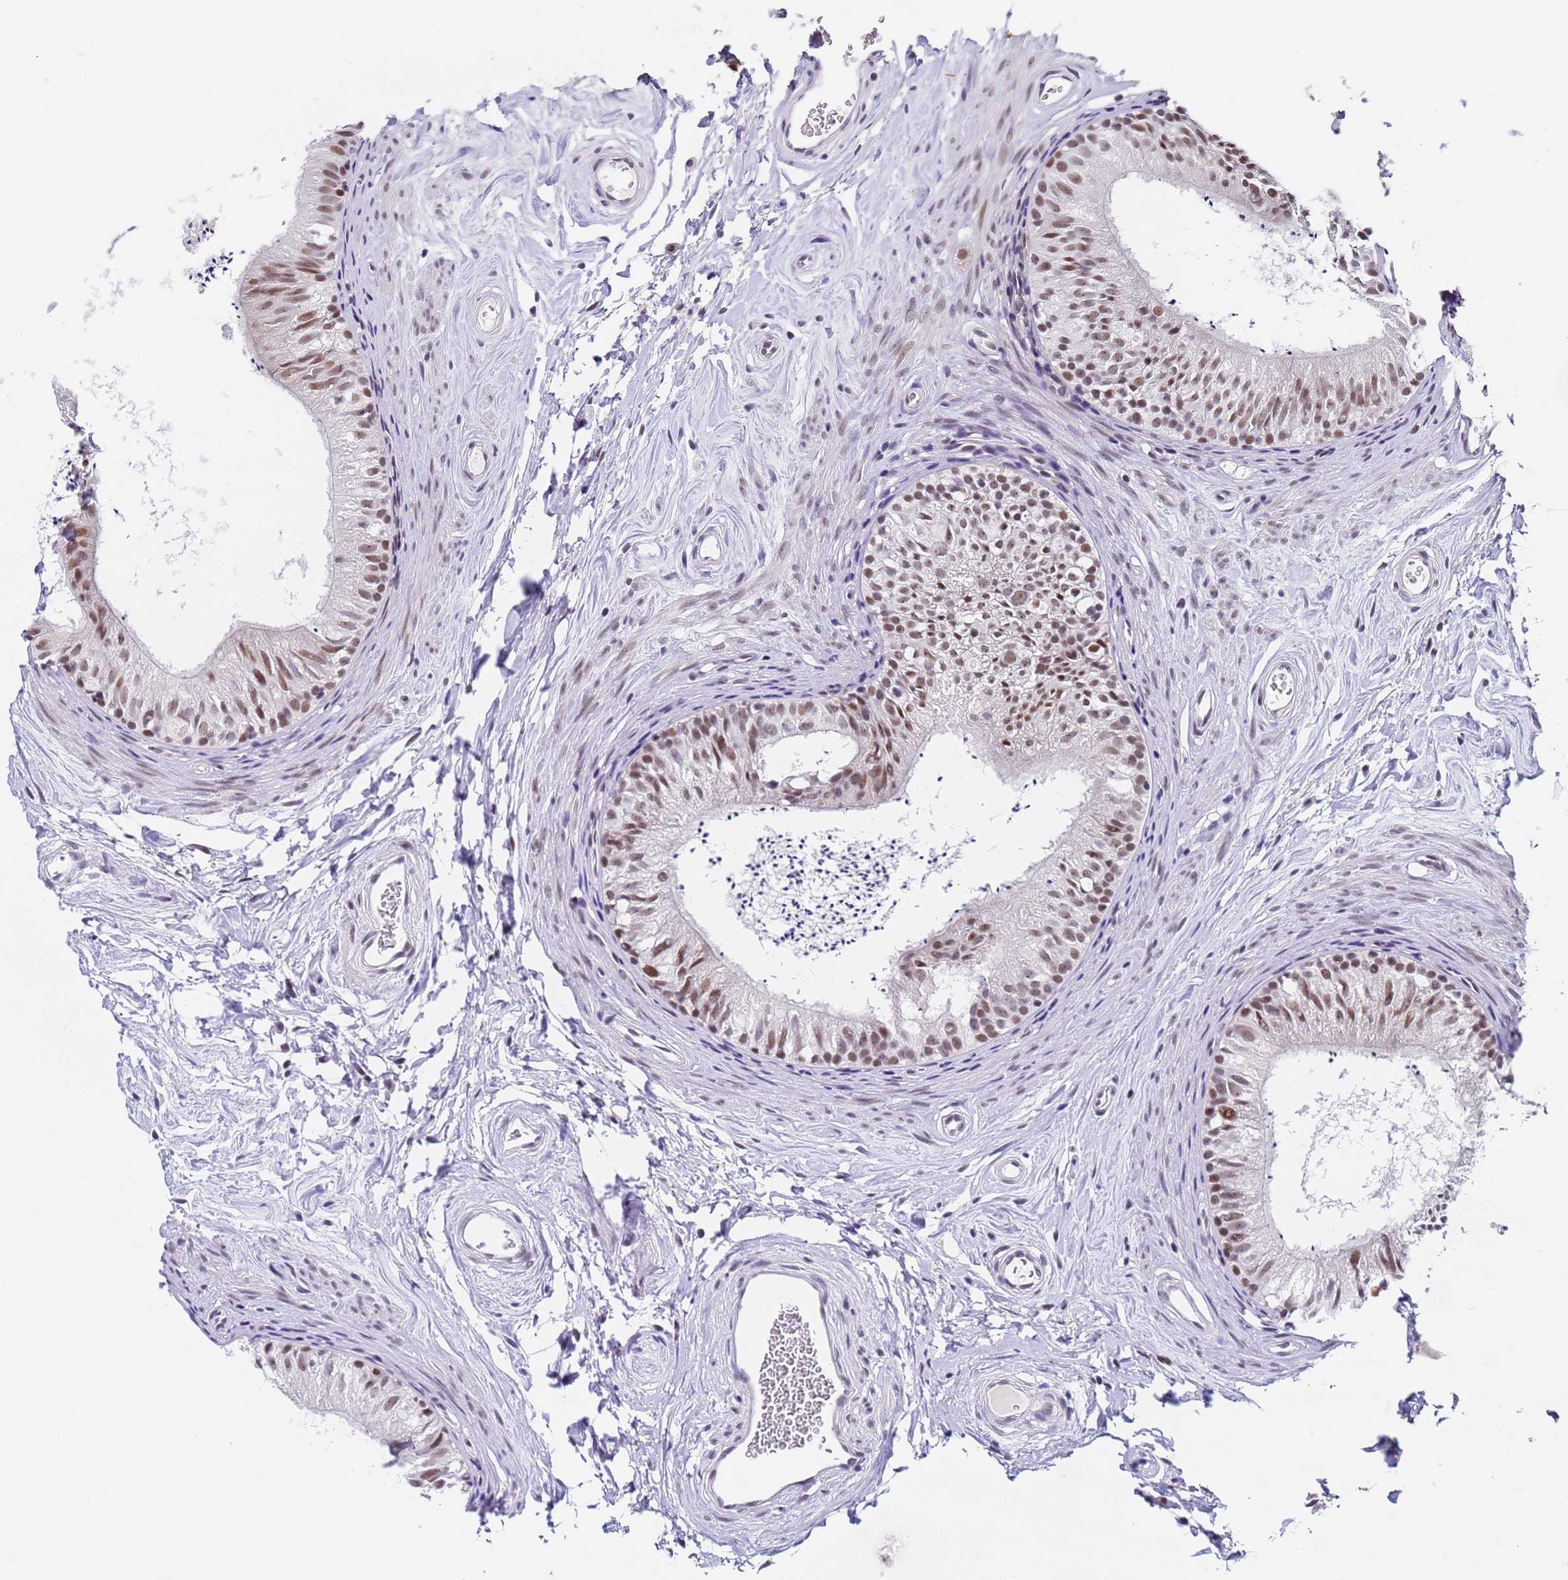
{"staining": {"intensity": "moderate", "quantity": ">75%", "location": "nuclear"}, "tissue": "epididymis", "cell_type": "Glandular cells", "image_type": "normal", "snomed": [{"axis": "morphology", "description": "Normal tissue, NOS"}, {"axis": "topography", "description": "Epididymis"}], "caption": "About >75% of glandular cells in unremarkable human epididymis reveal moderate nuclear protein staining as visualized by brown immunohistochemical staining.", "gene": "FNBP4", "patient": {"sex": "male", "age": 56}}